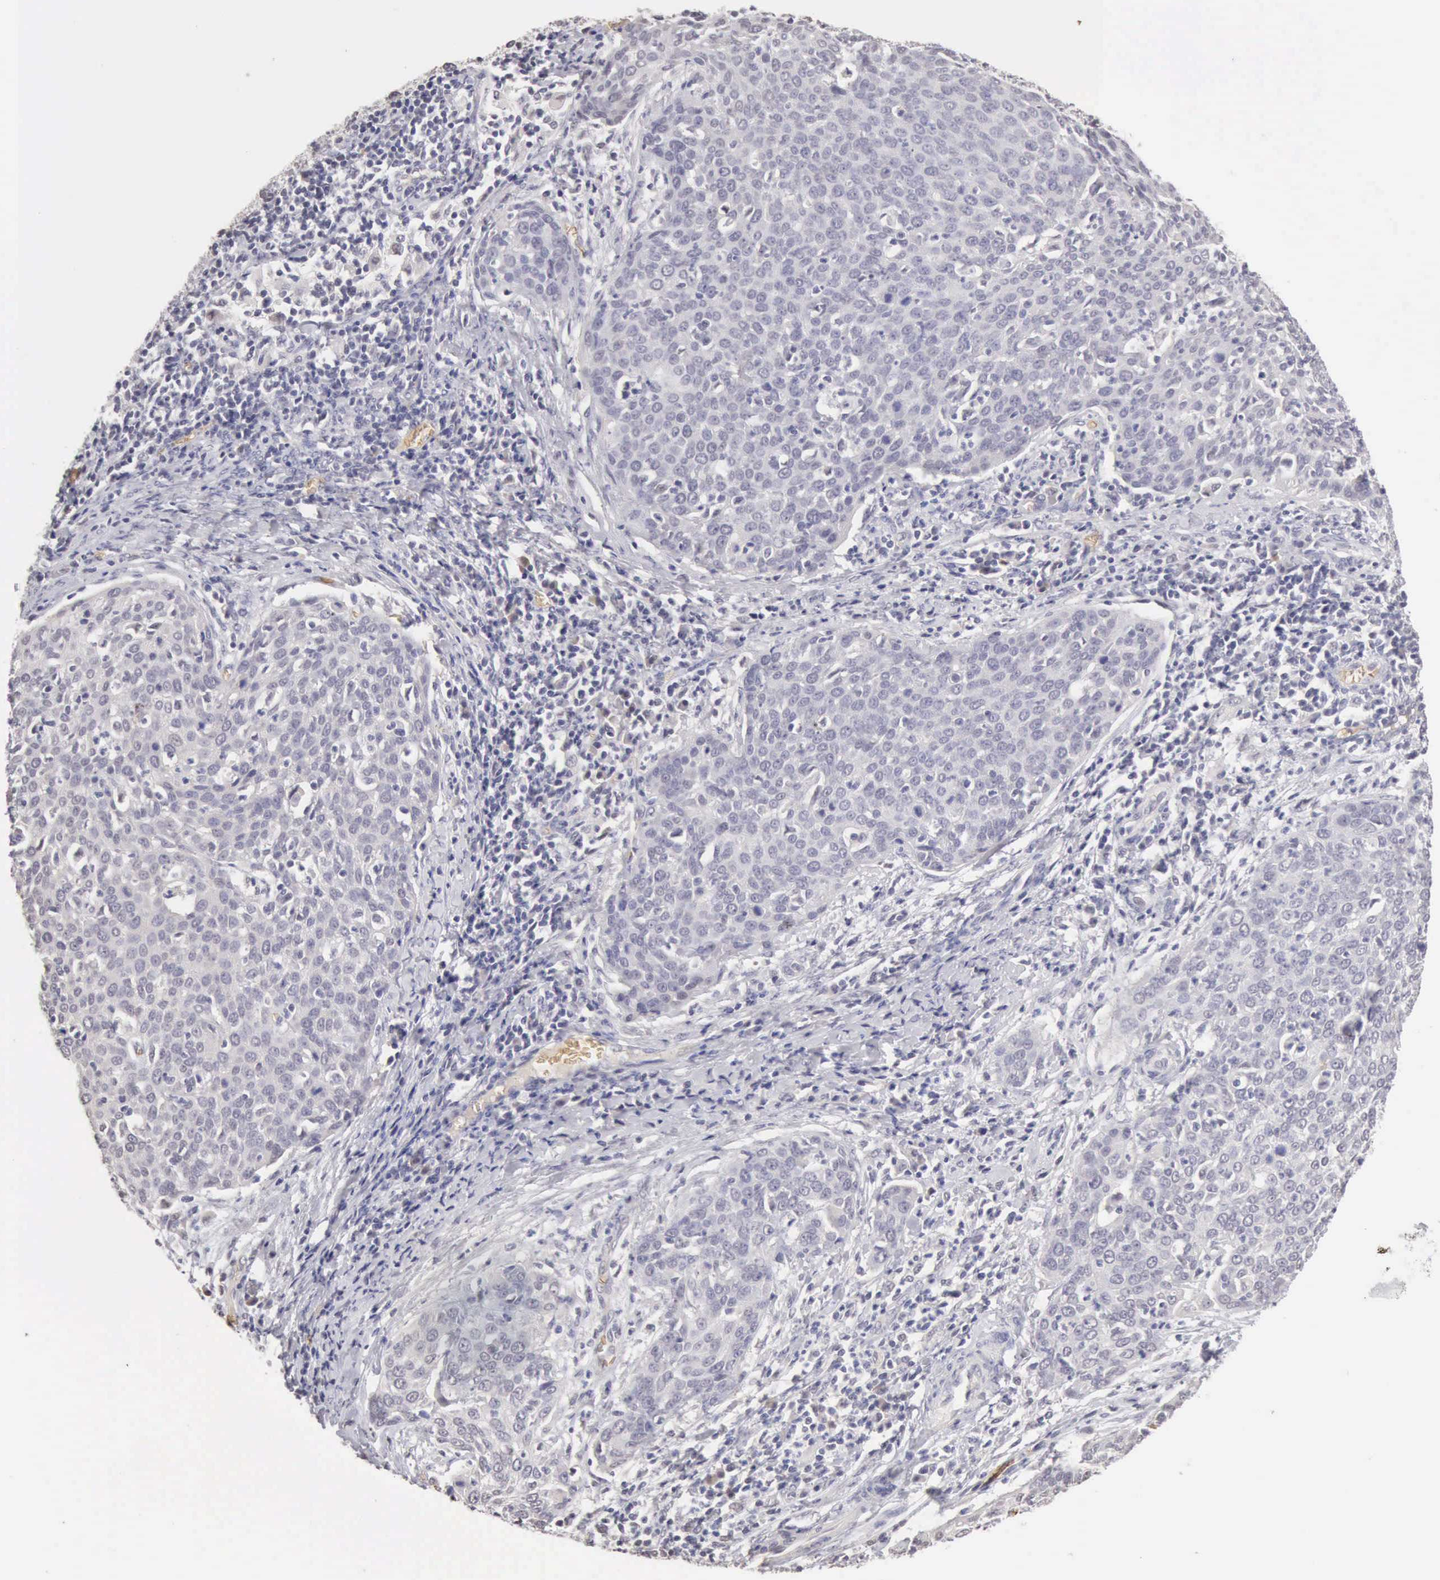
{"staining": {"intensity": "negative", "quantity": "none", "location": "none"}, "tissue": "cervical cancer", "cell_type": "Tumor cells", "image_type": "cancer", "snomed": [{"axis": "morphology", "description": "Squamous cell carcinoma, NOS"}, {"axis": "topography", "description": "Cervix"}], "caption": "This is an immunohistochemistry image of cervical squamous cell carcinoma. There is no staining in tumor cells.", "gene": "CFI", "patient": {"sex": "female", "age": 38}}